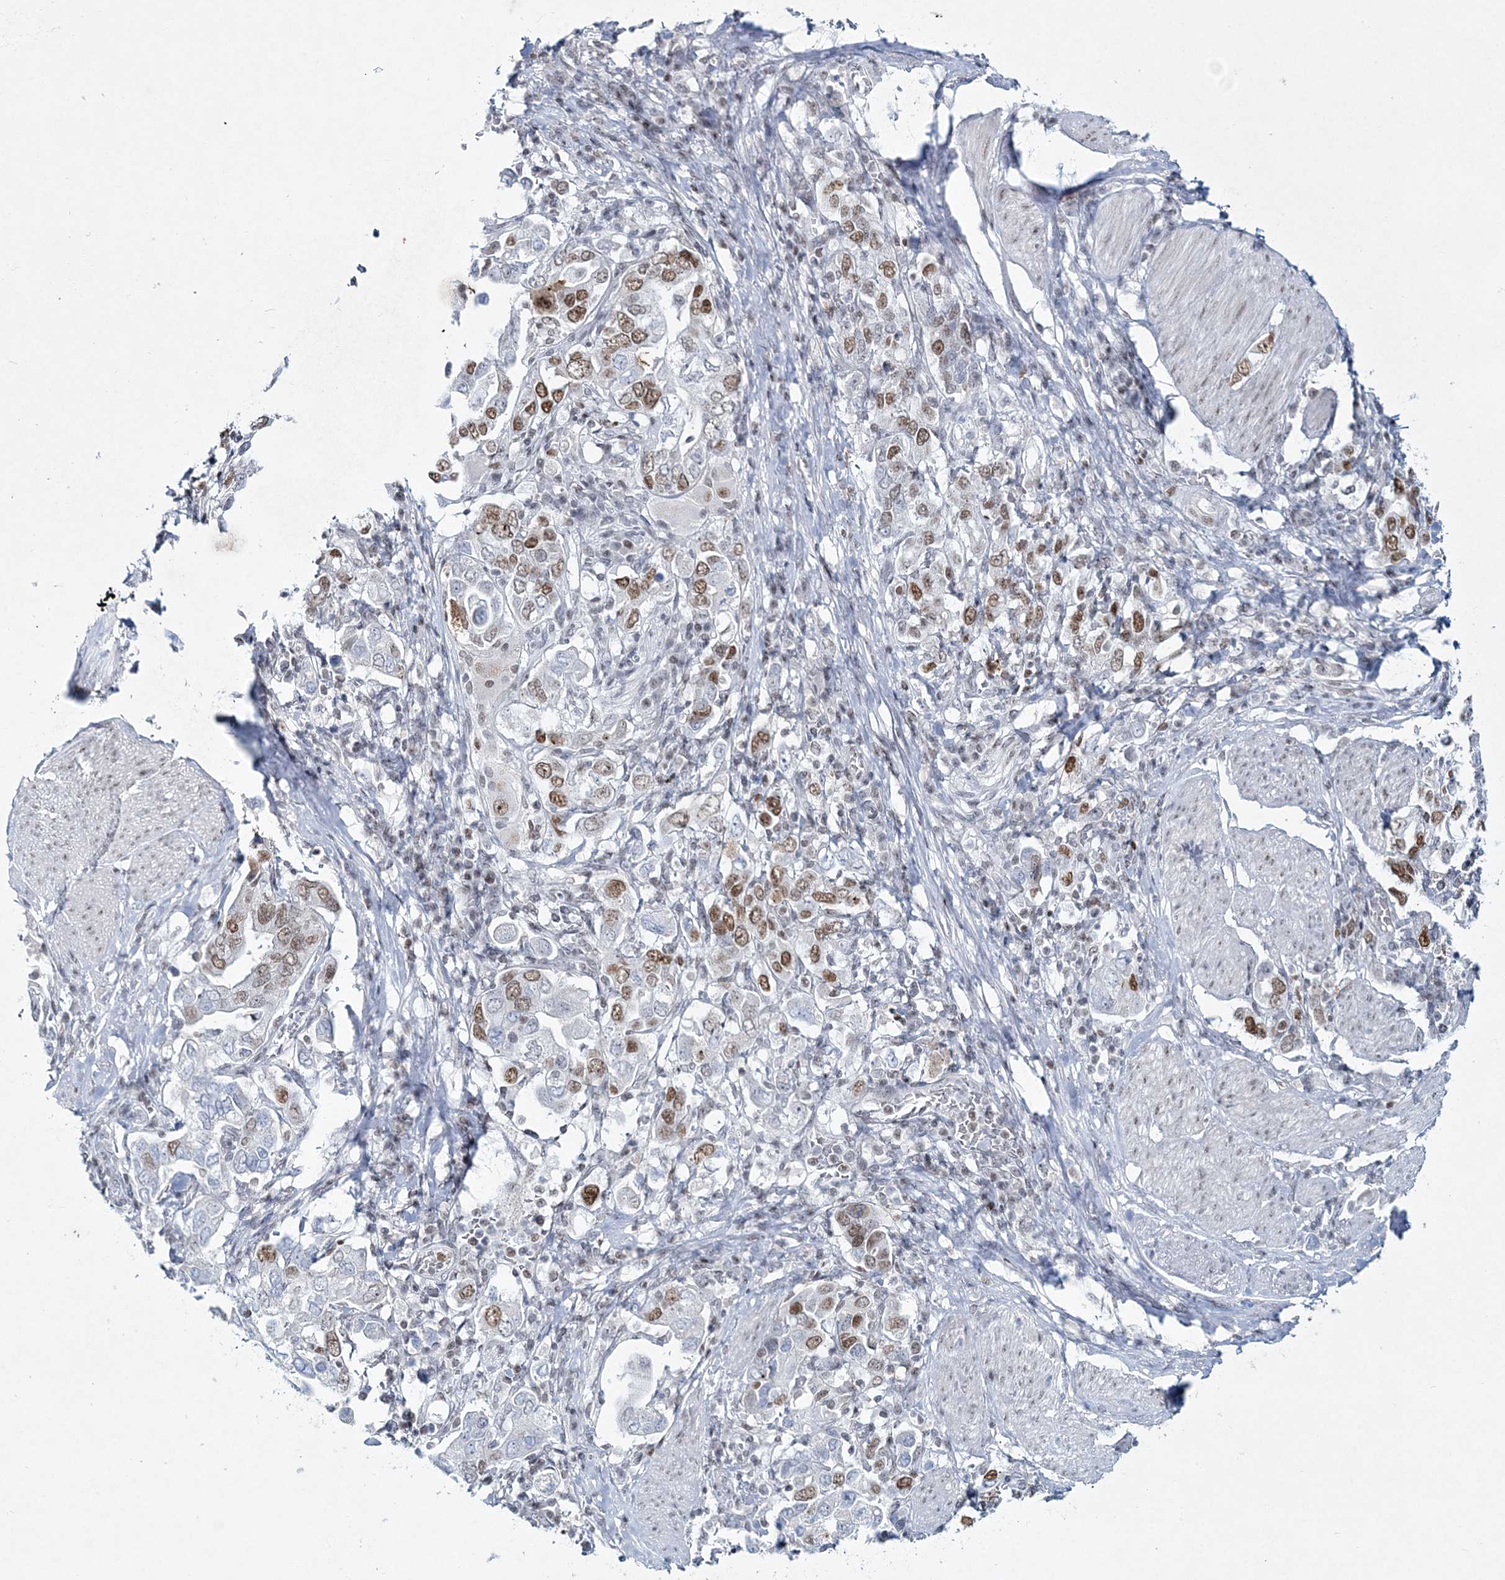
{"staining": {"intensity": "moderate", "quantity": ">75%", "location": "nuclear"}, "tissue": "stomach cancer", "cell_type": "Tumor cells", "image_type": "cancer", "snomed": [{"axis": "morphology", "description": "Adenocarcinoma, NOS"}, {"axis": "topography", "description": "Stomach, upper"}], "caption": "Adenocarcinoma (stomach) stained with IHC displays moderate nuclear positivity in about >75% of tumor cells.", "gene": "LRRFIP2", "patient": {"sex": "male", "age": 62}}